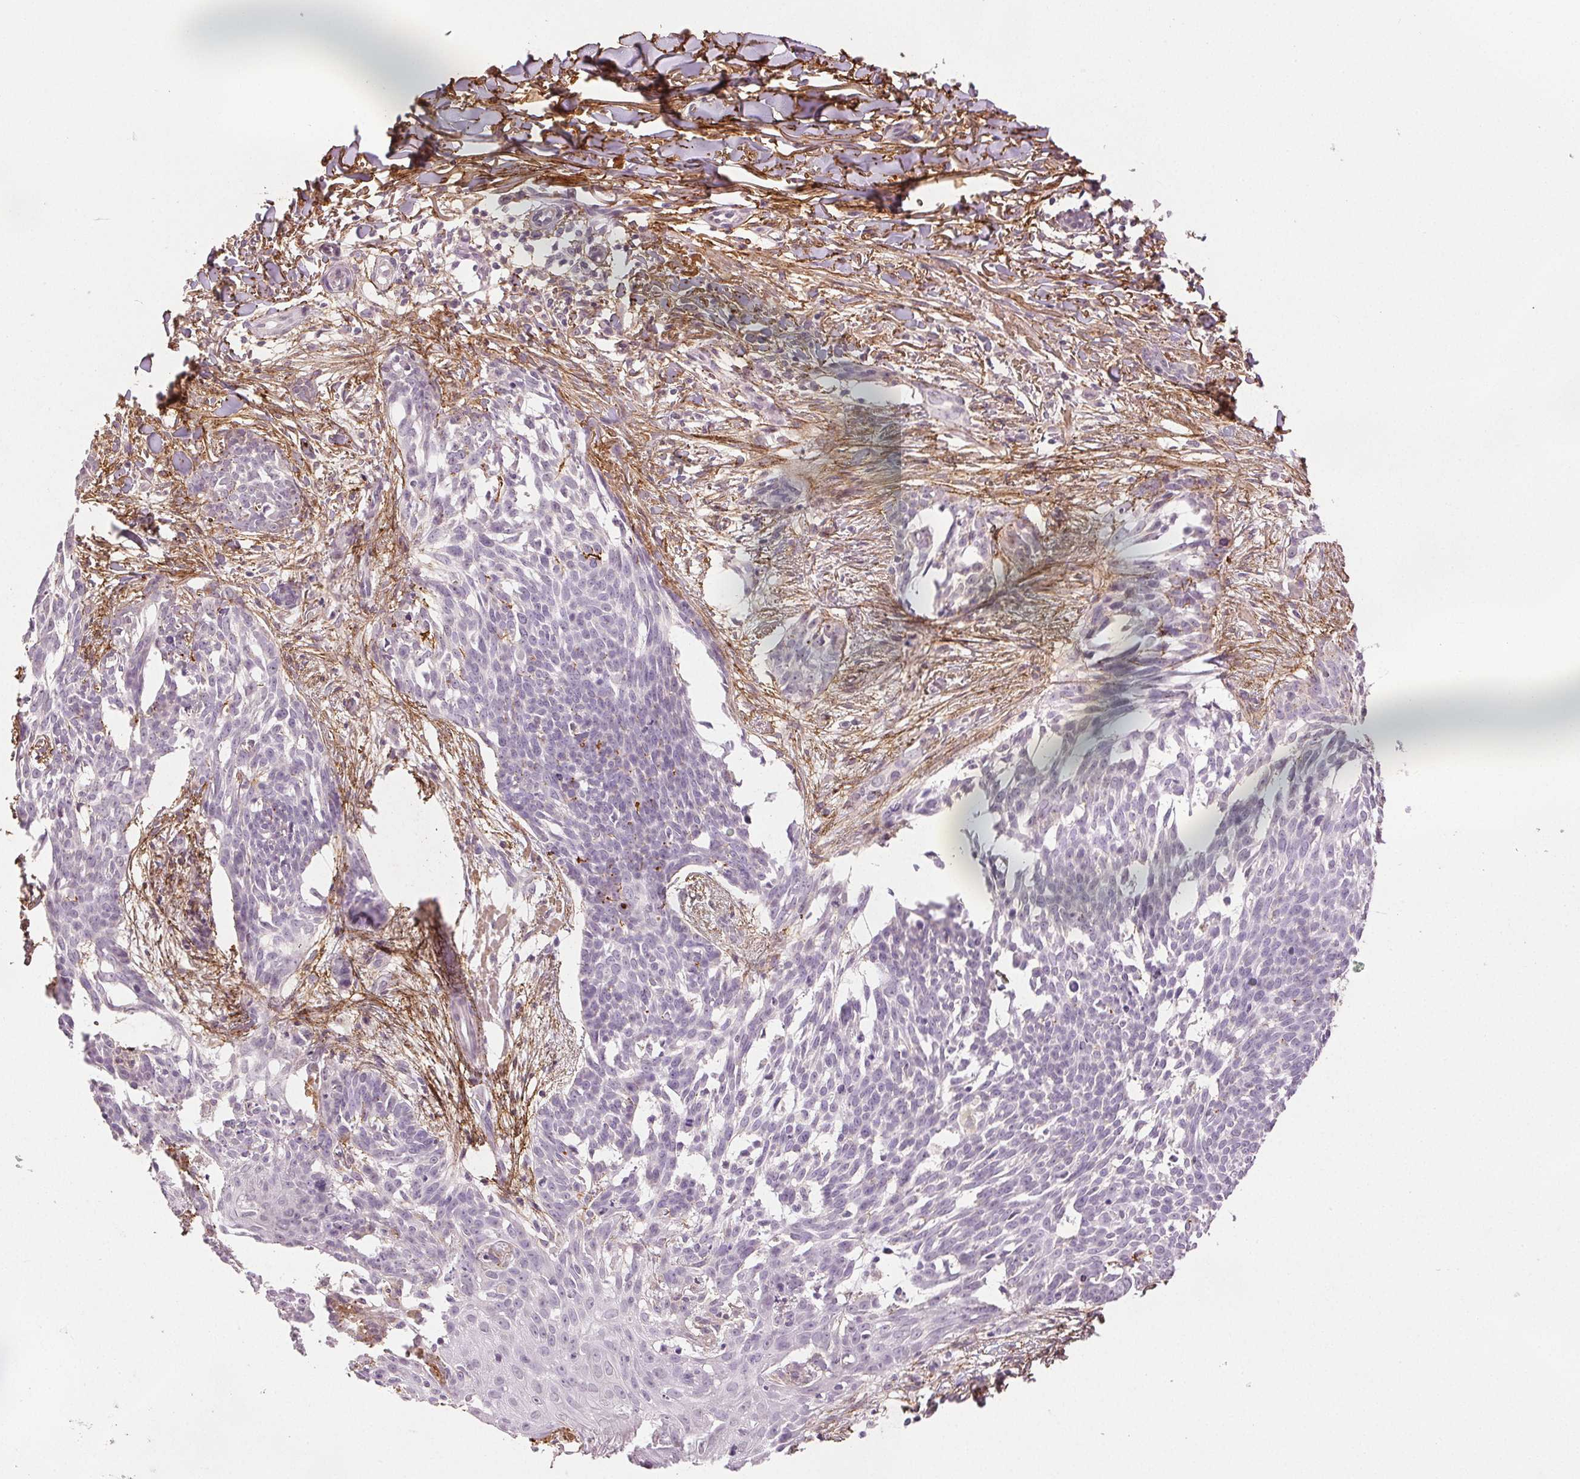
{"staining": {"intensity": "negative", "quantity": "none", "location": "none"}, "tissue": "skin cancer", "cell_type": "Tumor cells", "image_type": "cancer", "snomed": [{"axis": "morphology", "description": "Basal cell carcinoma"}, {"axis": "topography", "description": "Skin"}], "caption": "Micrograph shows no significant protein staining in tumor cells of skin cancer (basal cell carcinoma). (DAB IHC with hematoxylin counter stain).", "gene": "FBN1", "patient": {"sex": "male", "age": 88}}